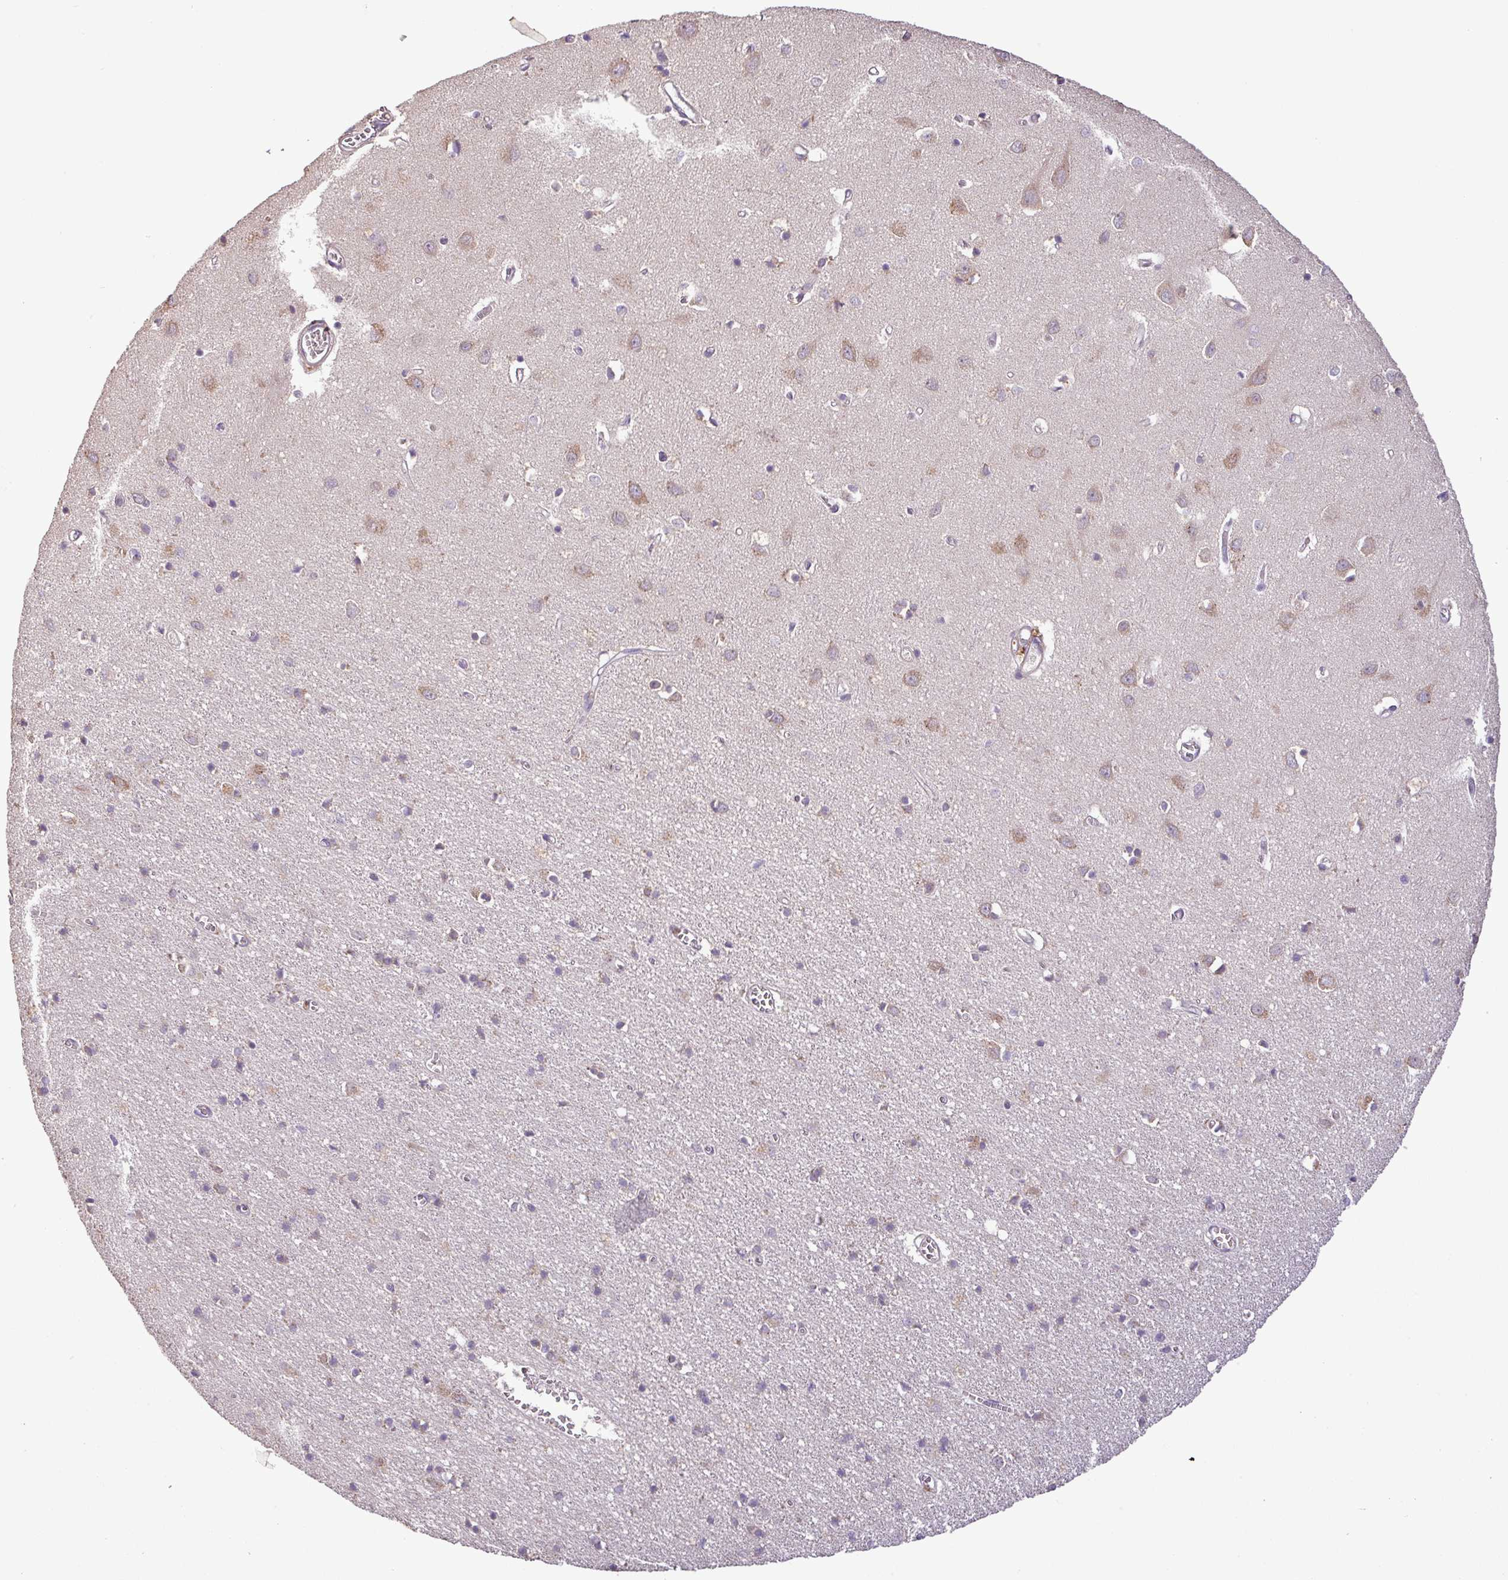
{"staining": {"intensity": "negative", "quantity": "none", "location": "none"}, "tissue": "cerebral cortex", "cell_type": "Endothelial cells", "image_type": "normal", "snomed": [{"axis": "morphology", "description": "Normal tissue, NOS"}, {"axis": "topography", "description": "Cerebral cortex"}], "caption": "This is an IHC micrograph of unremarkable human cerebral cortex. There is no staining in endothelial cells.", "gene": "MOCS3", "patient": {"sex": "female", "age": 64}}